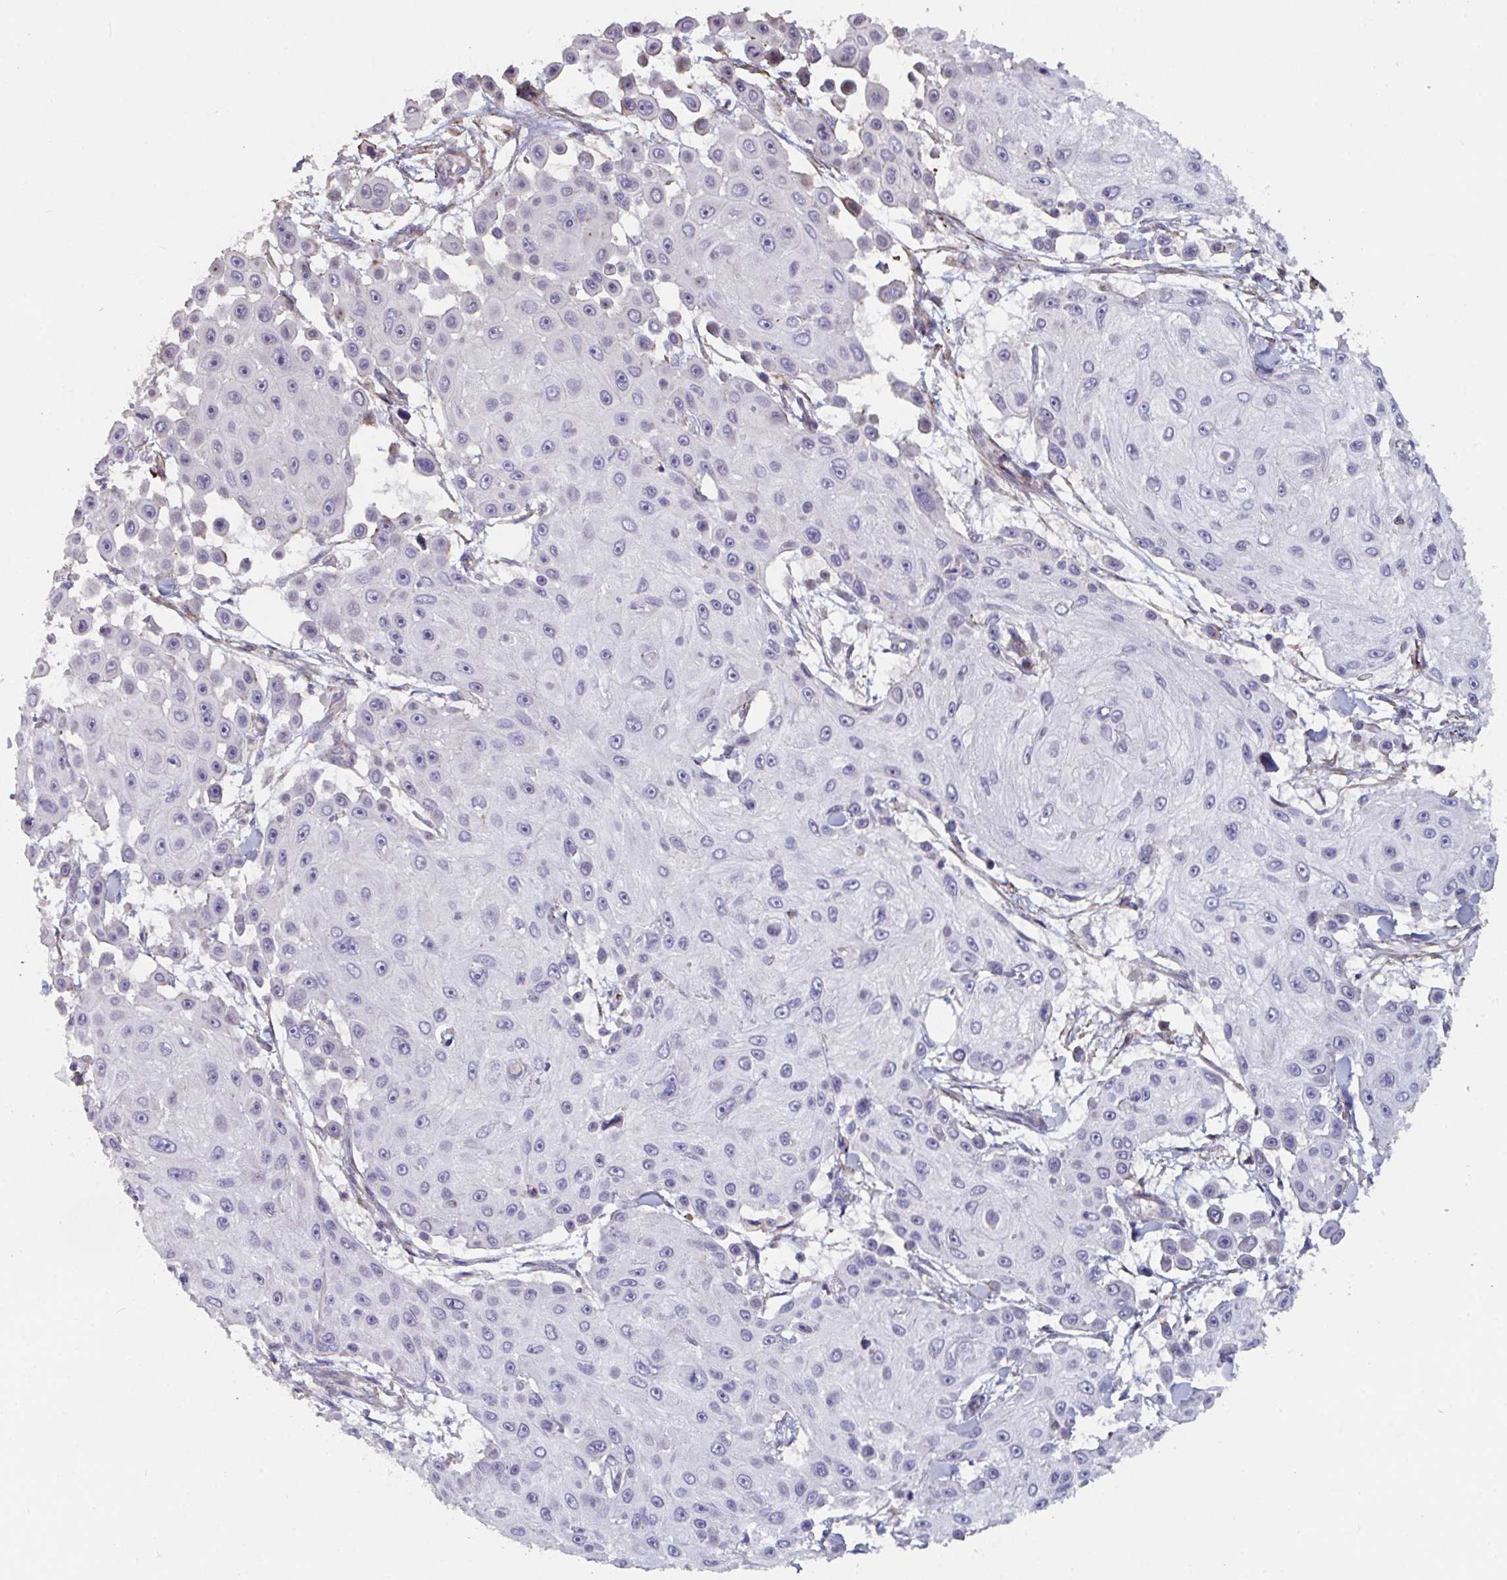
{"staining": {"intensity": "negative", "quantity": "none", "location": "none"}, "tissue": "skin cancer", "cell_type": "Tumor cells", "image_type": "cancer", "snomed": [{"axis": "morphology", "description": "Squamous cell carcinoma, NOS"}, {"axis": "topography", "description": "Skin"}], "caption": "This micrograph is of skin cancer stained with IHC to label a protein in brown with the nuclei are counter-stained blue. There is no positivity in tumor cells. Nuclei are stained in blue.", "gene": "FZD2", "patient": {"sex": "male", "age": 67}}